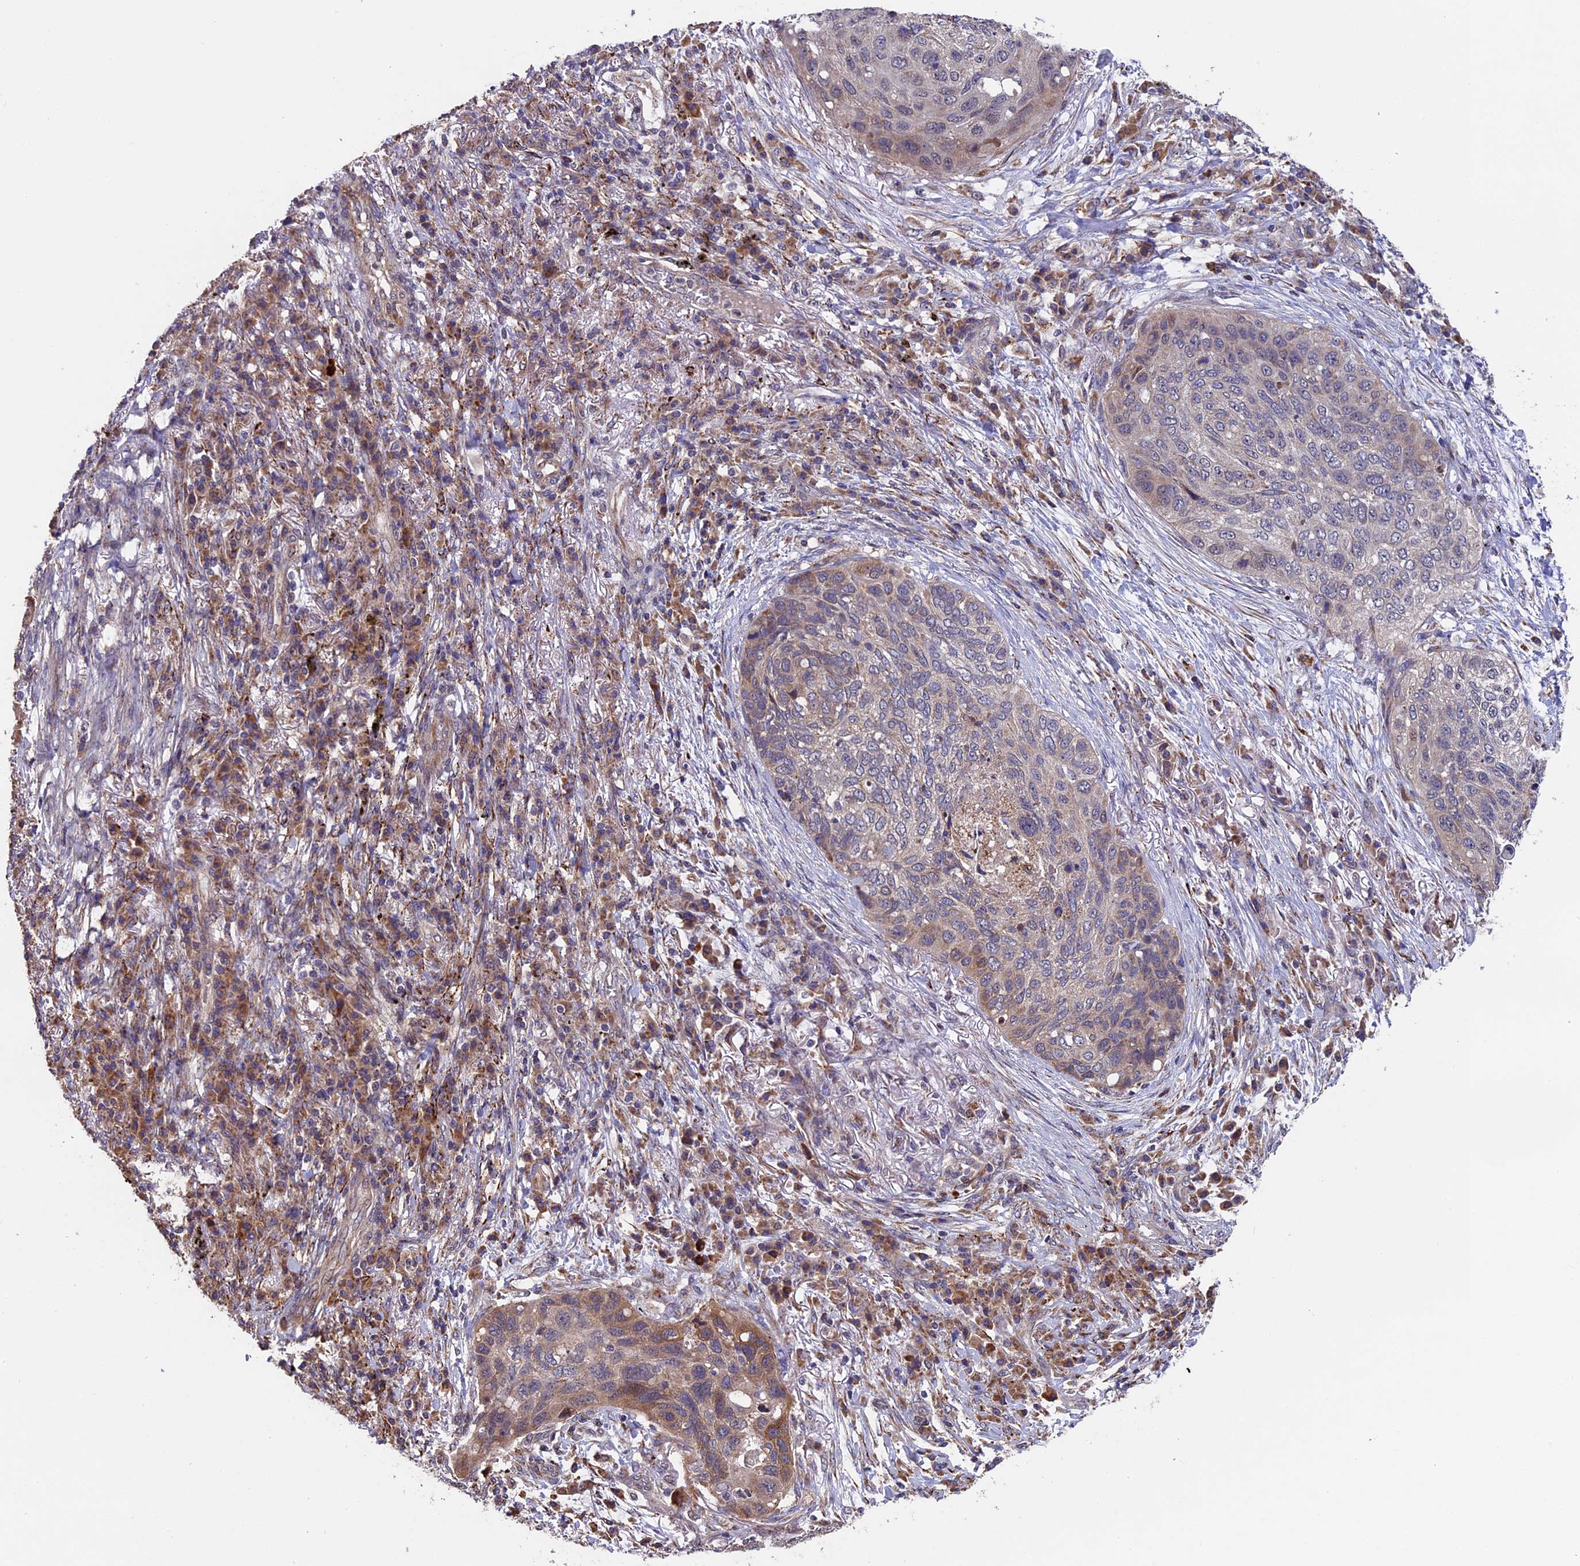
{"staining": {"intensity": "weak", "quantity": ">75%", "location": "cytoplasmic/membranous"}, "tissue": "lung cancer", "cell_type": "Tumor cells", "image_type": "cancer", "snomed": [{"axis": "morphology", "description": "Squamous cell carcinoma, NOS"}, {"axis": "topography", "description": "Lung"}], "caption": "IHC of human lung squamous cell carcinoma reveals low levels of weak cytoplasmic/membranous staining in approximately >75% of tumor cells.", "gene": "RNF17", "patient": {"sex": "female", "age": 63}}